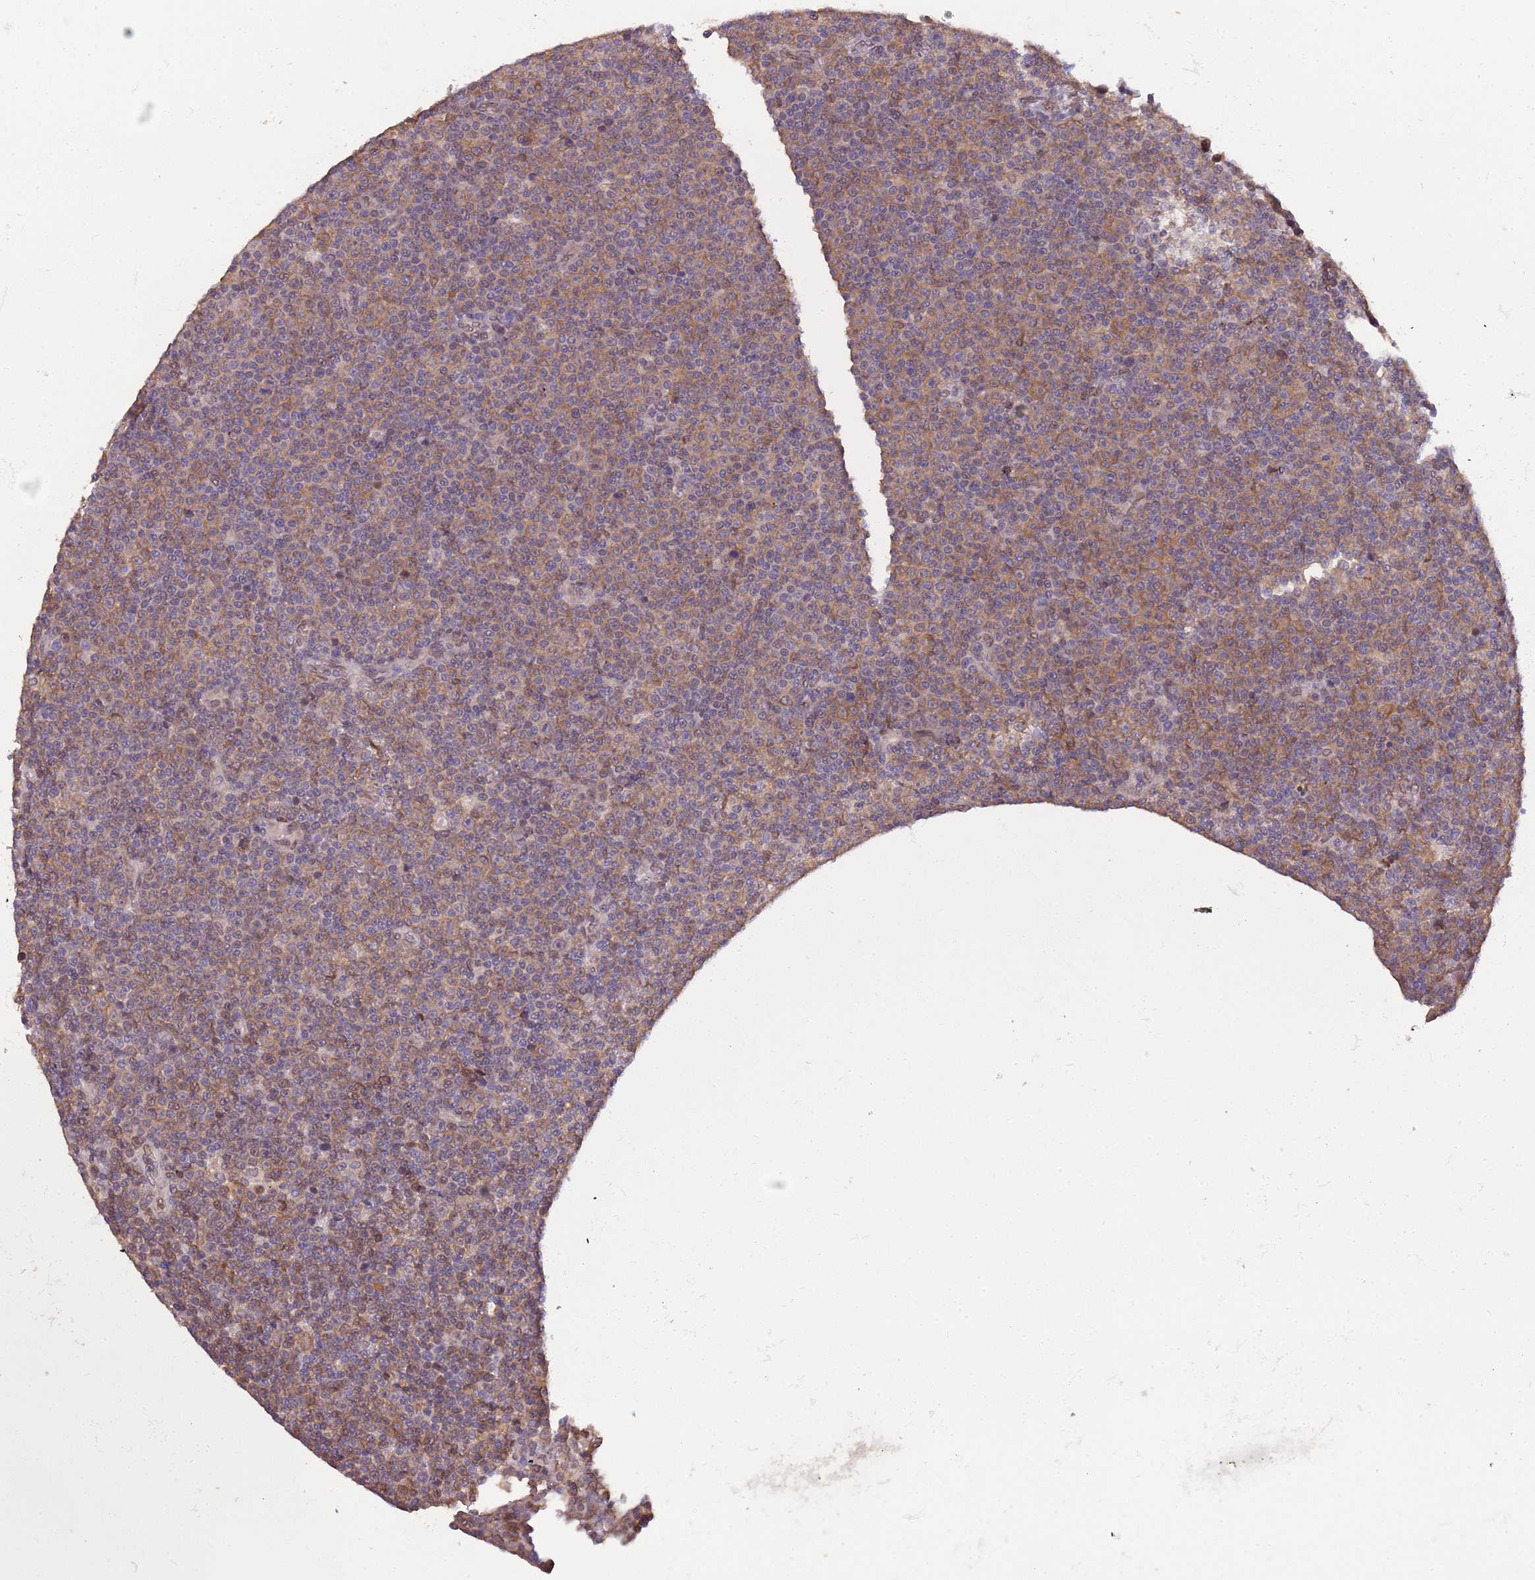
{"staining": {"intensity": "weak", "quantity": "25%-75%", "location": "cytoplasmic/membranous"}, "tissue": "lymphoma", "cell_type": "Tumor cells", "image_type": "cancer", "snomed": [{"axis": "morphology", "description": "Malignant lymphoma, non-Hodgkin's type, Low grade"}, {"axis": "topography", "description": "Lymph node"}], "caption": "Weak cytoplasmic/membranous staining for a protein is appreciated in about 25%-75% of tumor cells of lymphoma using immunohistochemistry (IHC).", "gene": "ZNF665", "patient": {"sex": "female", "age": 67}}